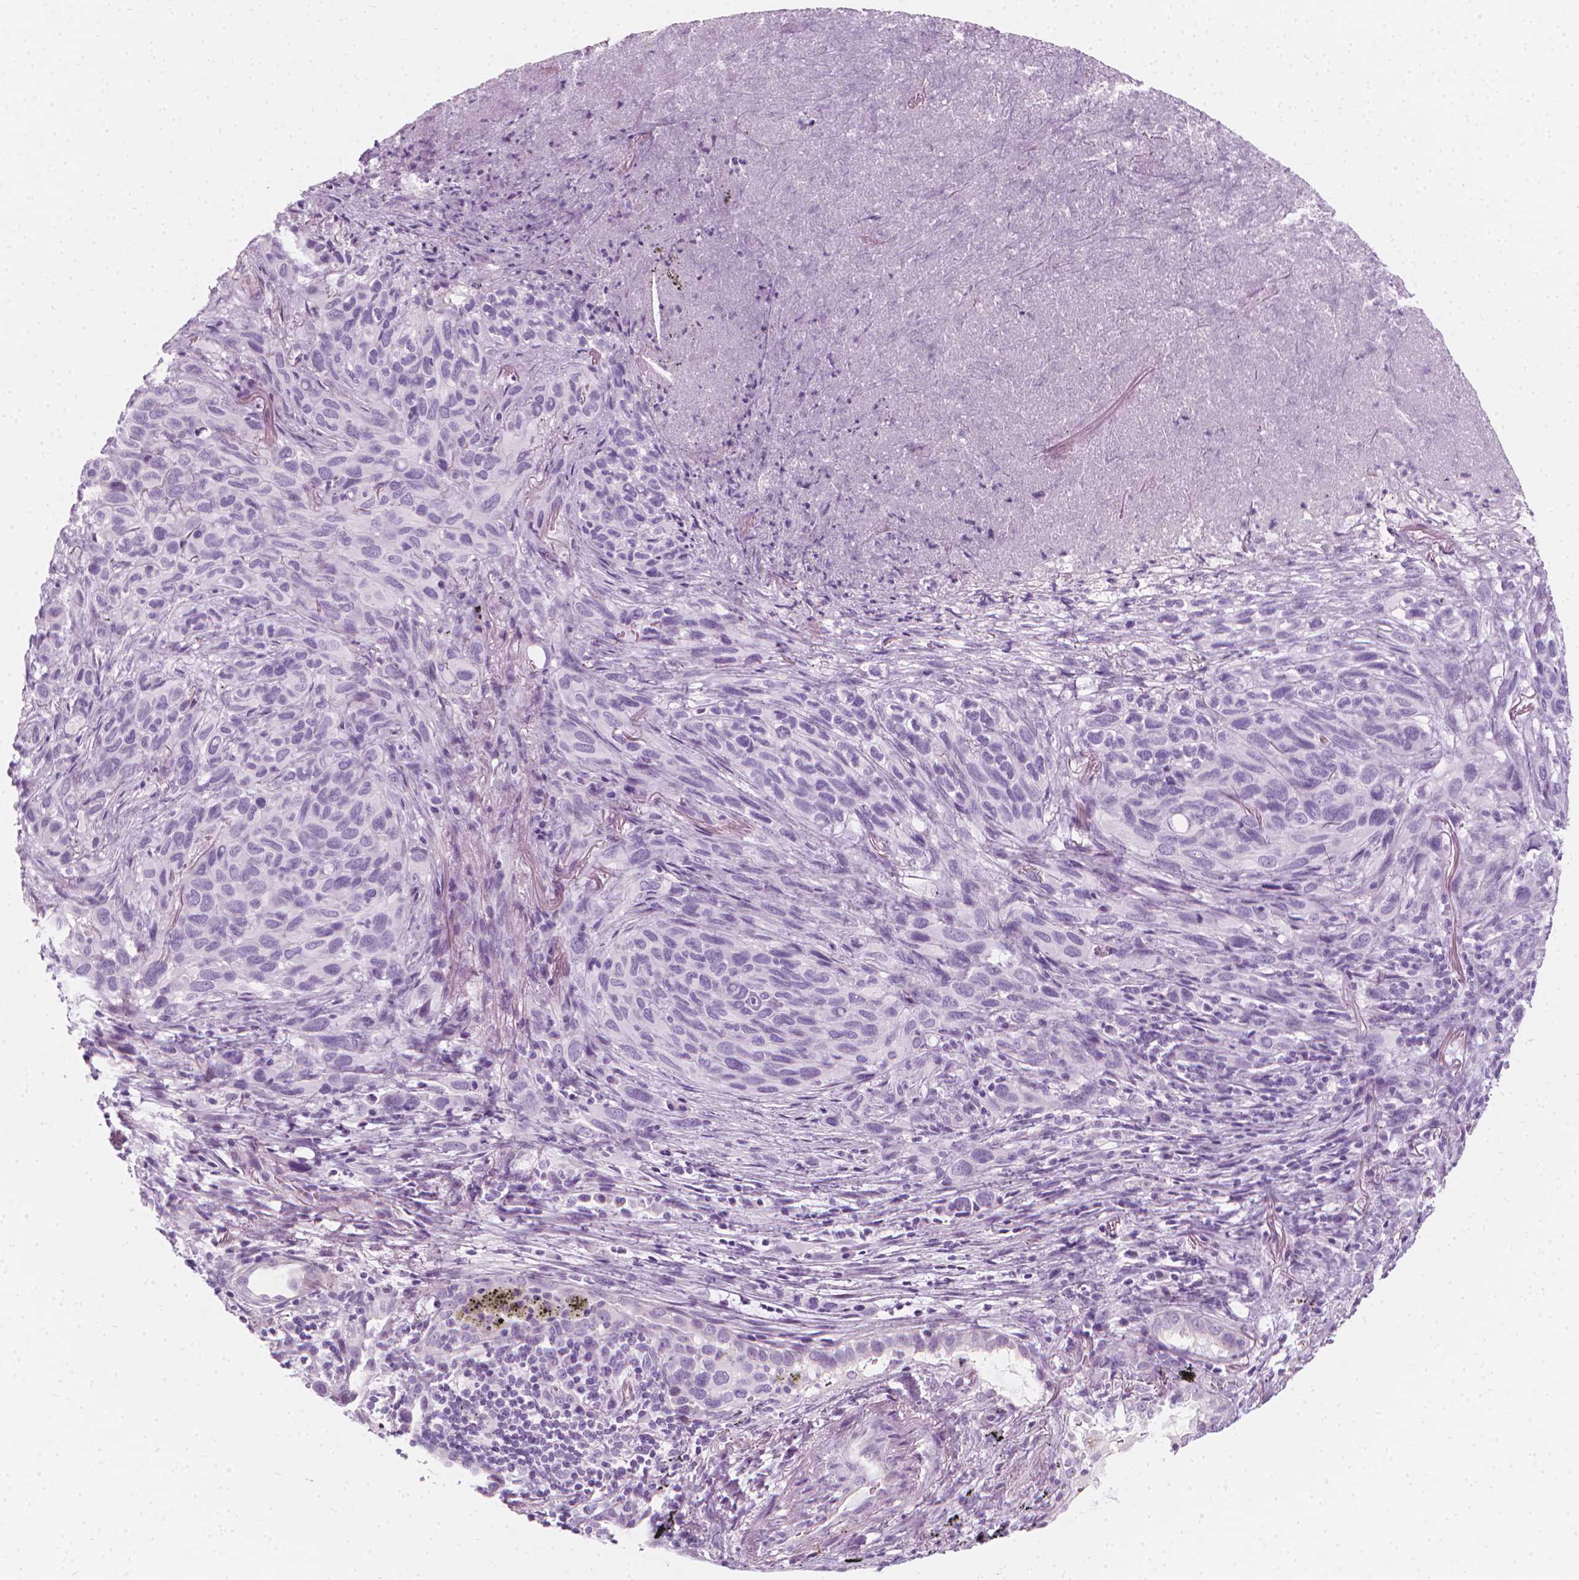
{"staining": {"intensity": "negative", "quantity": "none", "location": "none"}, "tissue": "melanoma", "cell_type": "Tumor cells", "image_type": "cancer", "snomed": [{"axis": "morphology", "description": "Malignant melanoma, Metastatic site"}, {"axis": "topography", "description": "Lung"}], "caption": "A histopathology image of melanoma stained for a protein reveals no brown staining in tumor cells. (DAB IHC visualized using brightfield microscopy, high magnification).", "gene": "SCG3", "patient": {"sex": "male", "age": 48}}